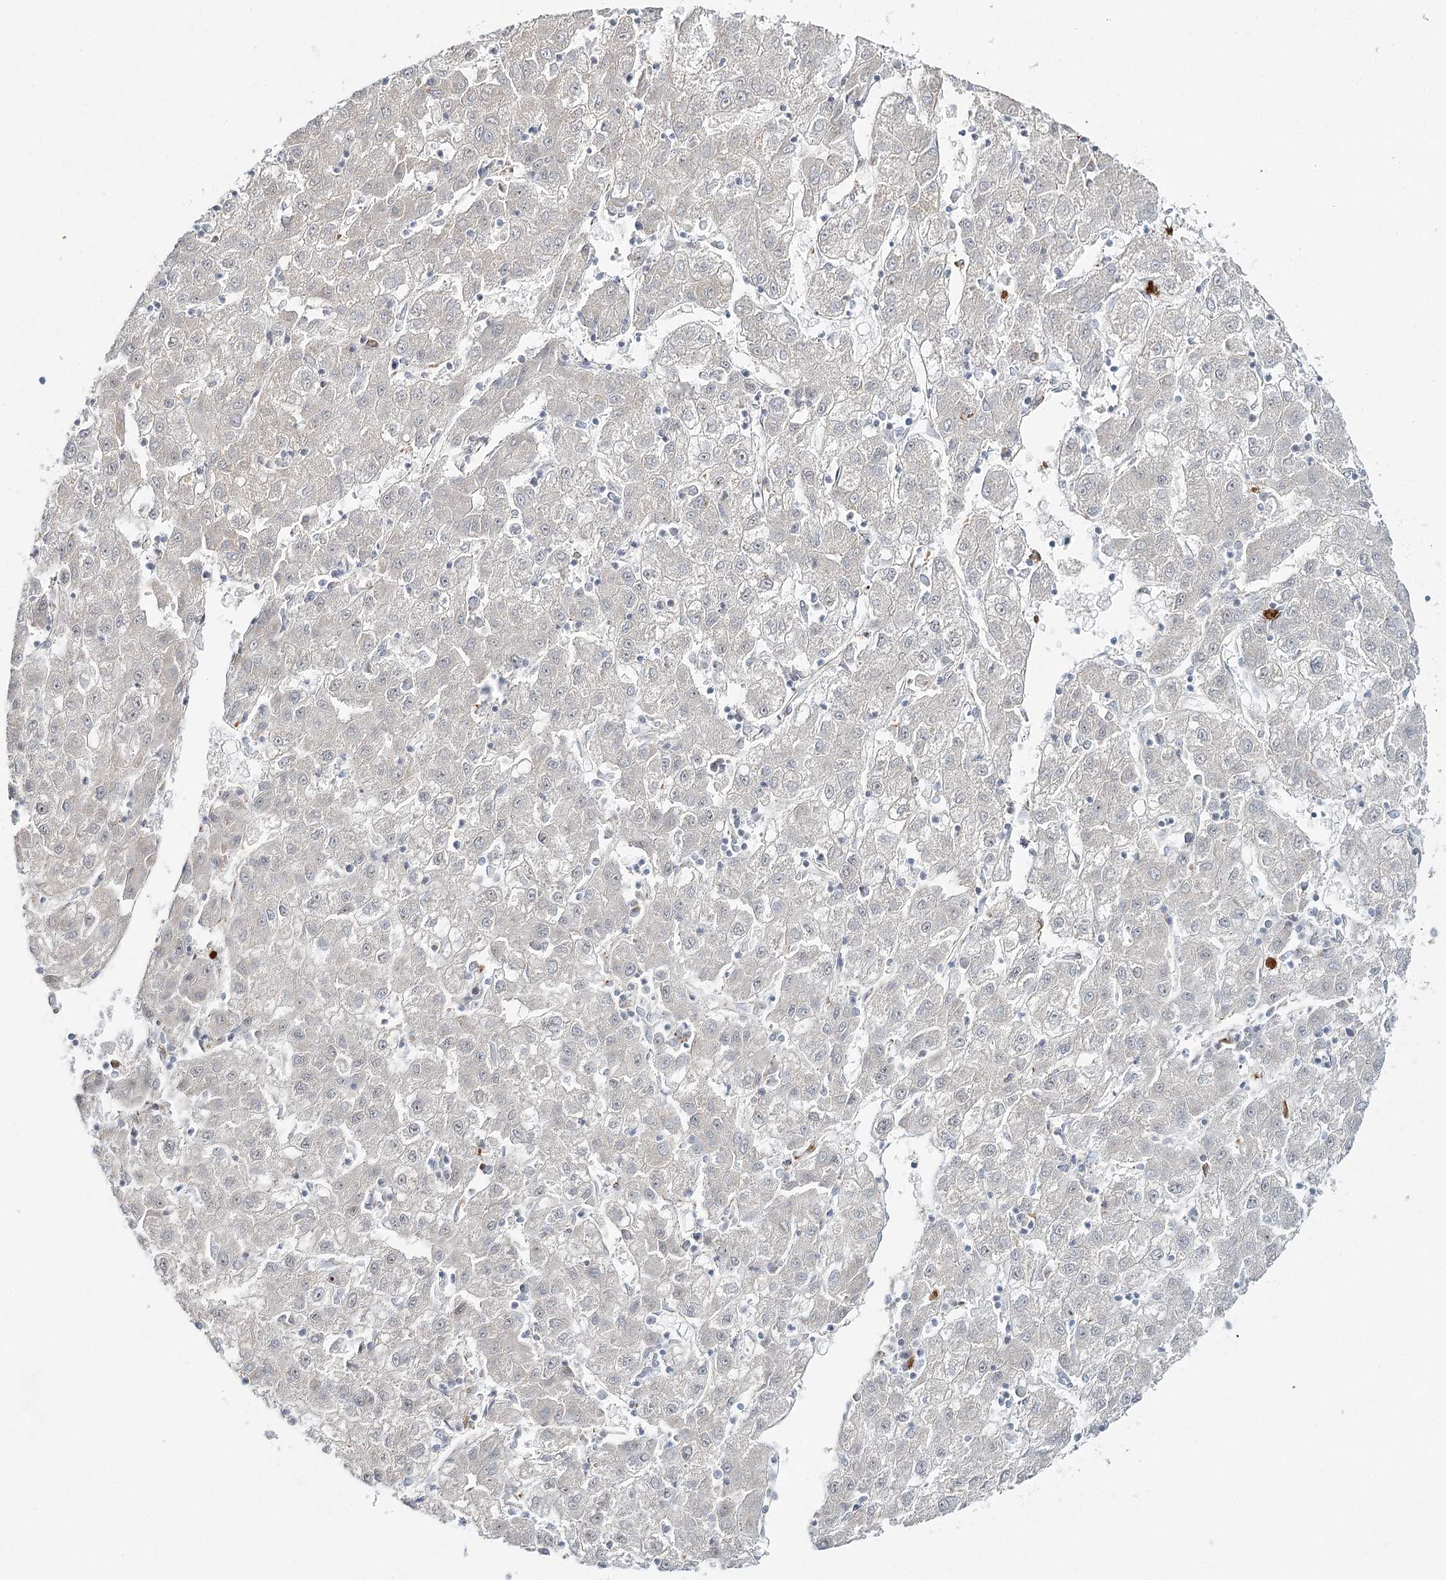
{"staining": {"intensity": "negative", "quantity": "none", "location": "none"}, "tissue": "liver cancer", "cell_type": "Tumor cells", "image_type": "cancer", "snomed": [{"axis": "morphology", "description": "Carcinoma, Hepatocellular, NOS"}, {"axis": "topography", "description": "Liver"}], "caption": "A high-resolution micrograph shows IHC staining of hepatocellular carcinoma (liver), which displays no significant expression in tumor cells.", "gene": "ATAD1", "patient": {"sex": "male", "age": 72}}